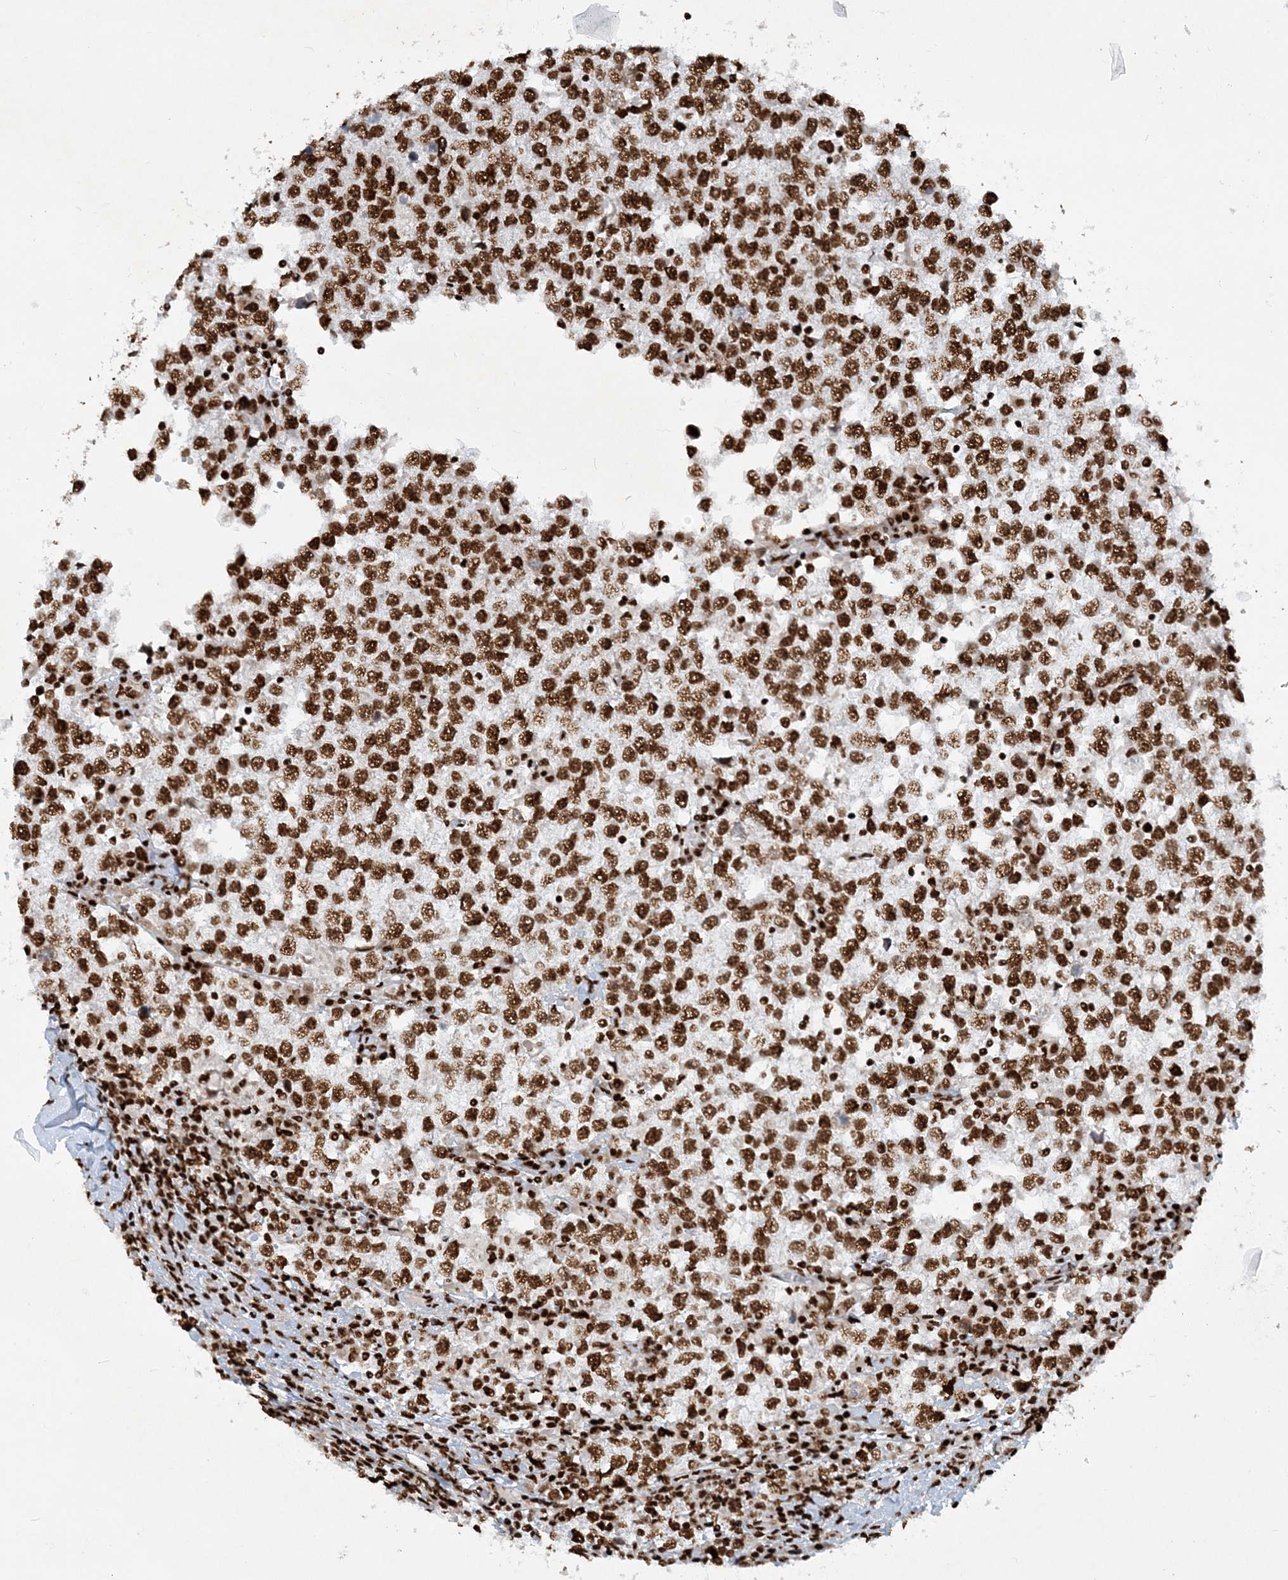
{"staining": {"intensity": "strong", "quantity": ">75%", "location": "nuclear"}, "tissue": "testis cancer", "cell_type": "Tumor cells", "image_type": "cancer", "snomed": [{"axis": "morphology", "description": "Seminoma, NOS"}, {"axis": "topography", "description": "Testis"}], "caption": "Protein expression analysis of human testis cancer reveals strong nuclear staining in approximately >75% of tumor cells.", "gene": "DELE1", "patient": {"sex": "male", "age": 65}}